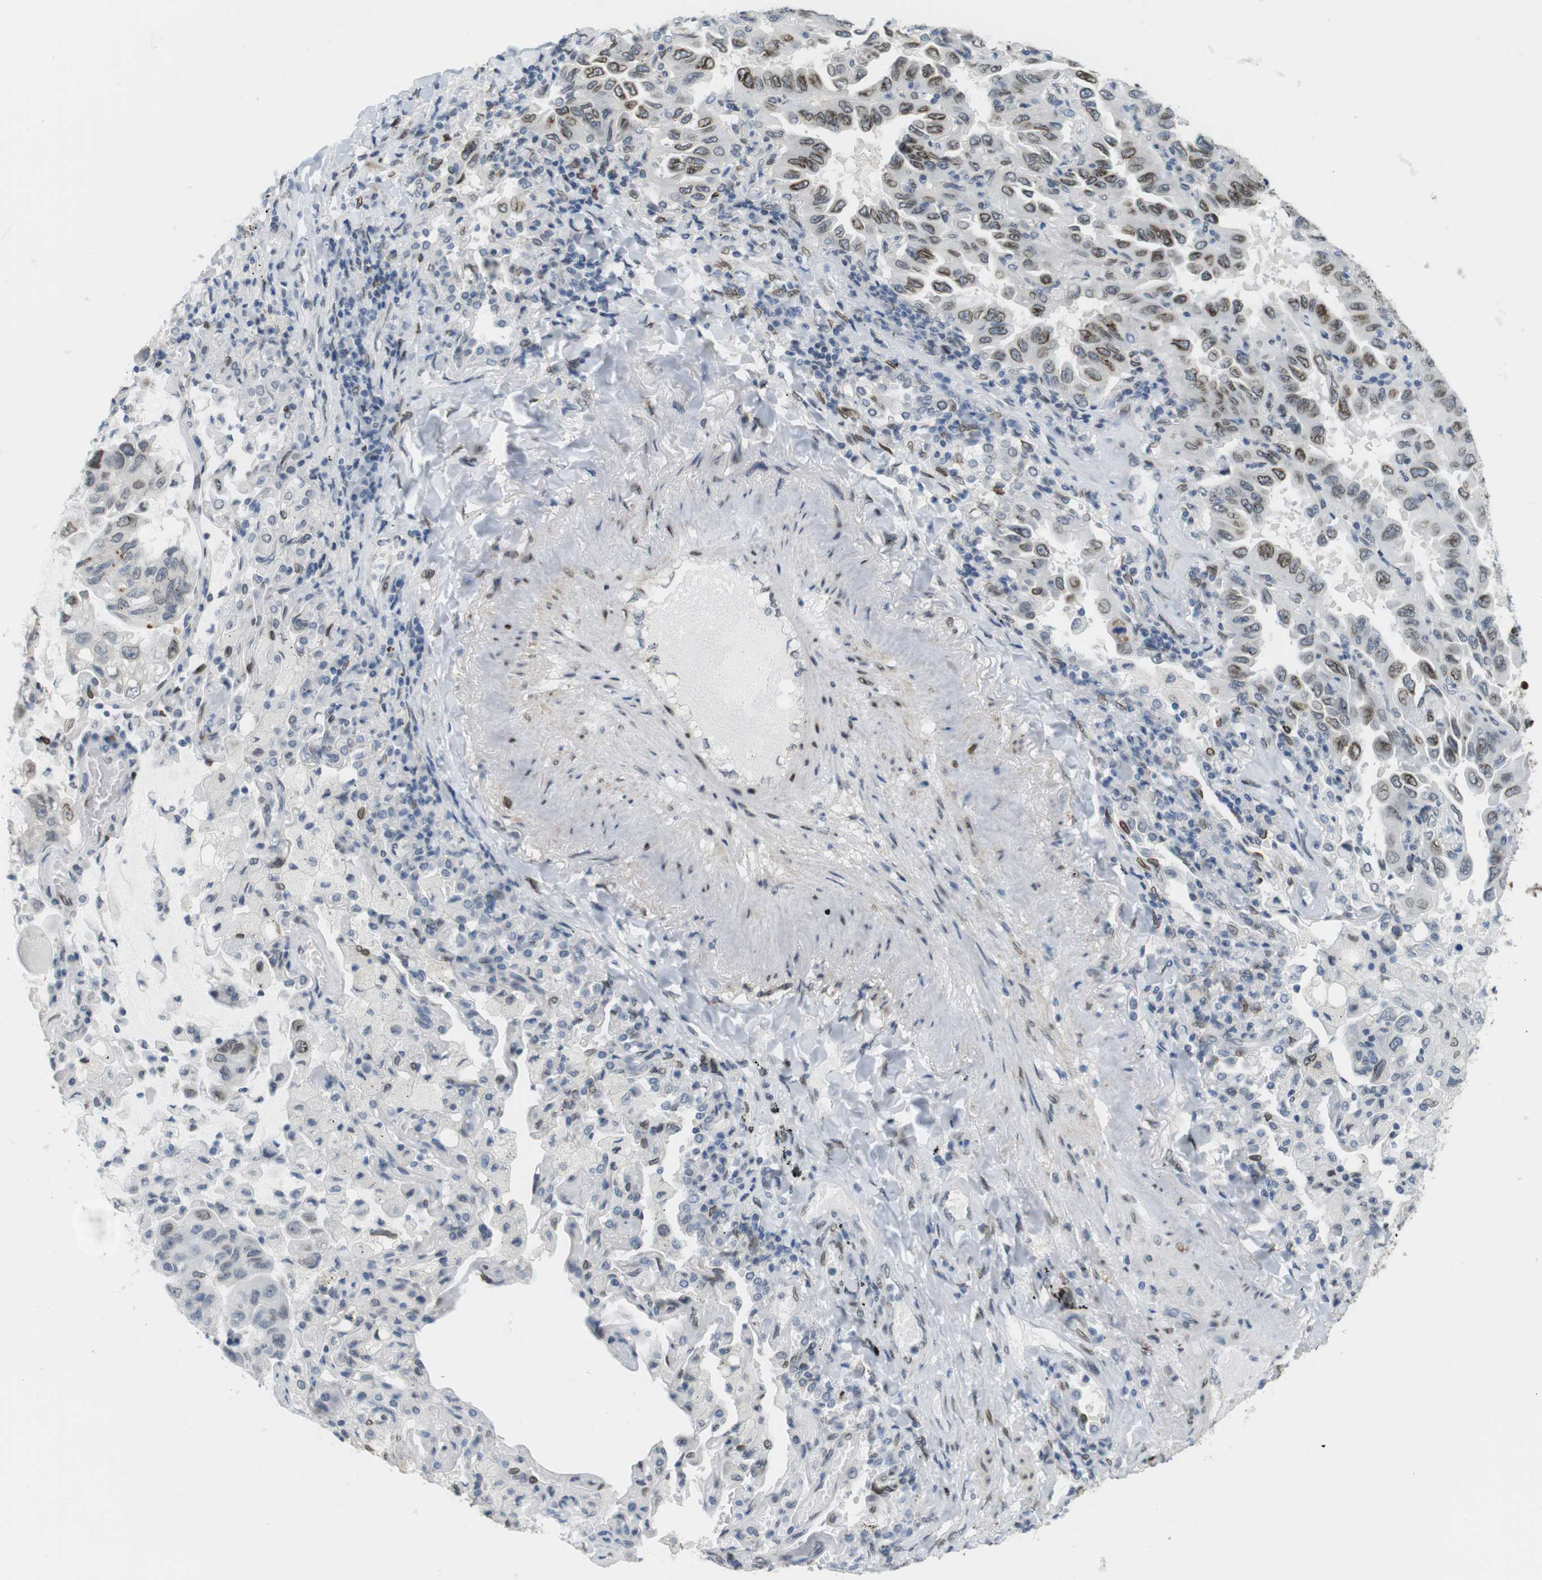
{"staining": {"intensity": "moderate", "quantity": "25%-75%", "location": "cytoplasmic/membranous,nuclear"}, "tissue": "lung cancer", "cell_type": "Tumor cells", "image_type": "cancer", "snomed": [{"axis": "morphology", "description": "Adenocarcinoma, NOS"}, {"axis": "topography", "description": "Lung"}], "caption": "Protein analysis of adenocarcinoma (lung) tissue reveals moderate cytoplasmic/membranous and nuclear positivity in about 25%-75% of tumor cells.", "gene": "ARL6IP6", "patient": {"sex": "male", "age": 64}}